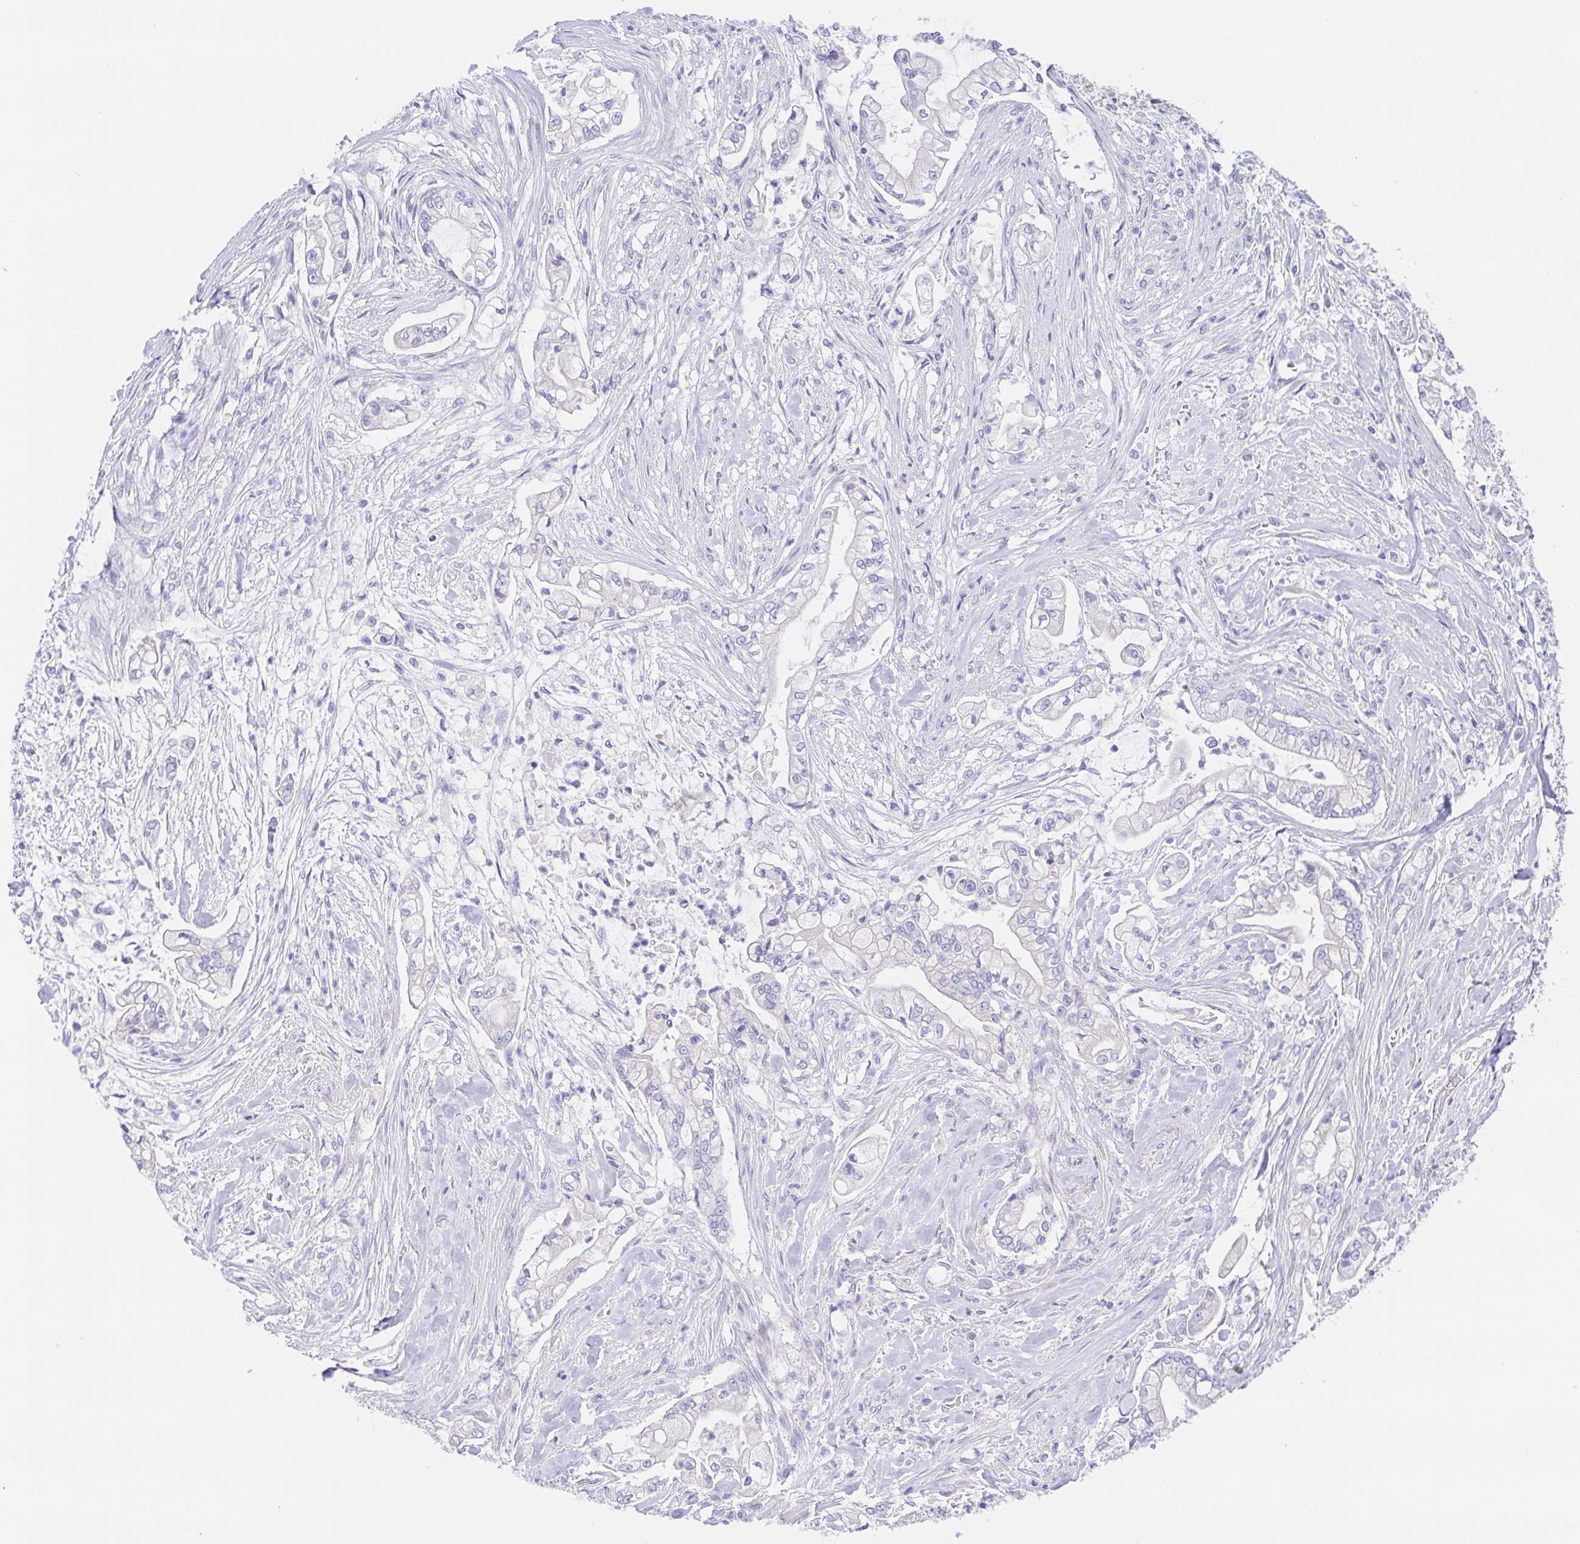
{"staining": {"intensity": "negative", "quantity": "none", "location": "none"}, "tissue": "pancreatic cancer", "cell_type": "Tumor cells", "image_type": "cancer", "snomed": [{"axis": "morphology", "description": "Adenocarcinoma, NOS"}, {"axis": "topography", "description": "Pancreas"}], "caption": "An immunohistochemistry photomicrograph of pancreatic cancer is shown. There is no staining in tumor cells of pancreatic cancer. (Immunohistochemistry, brightfield microscopy, high magnification).", "gene": "SCG3", "patient": {"sex": "female", "age": 69}}